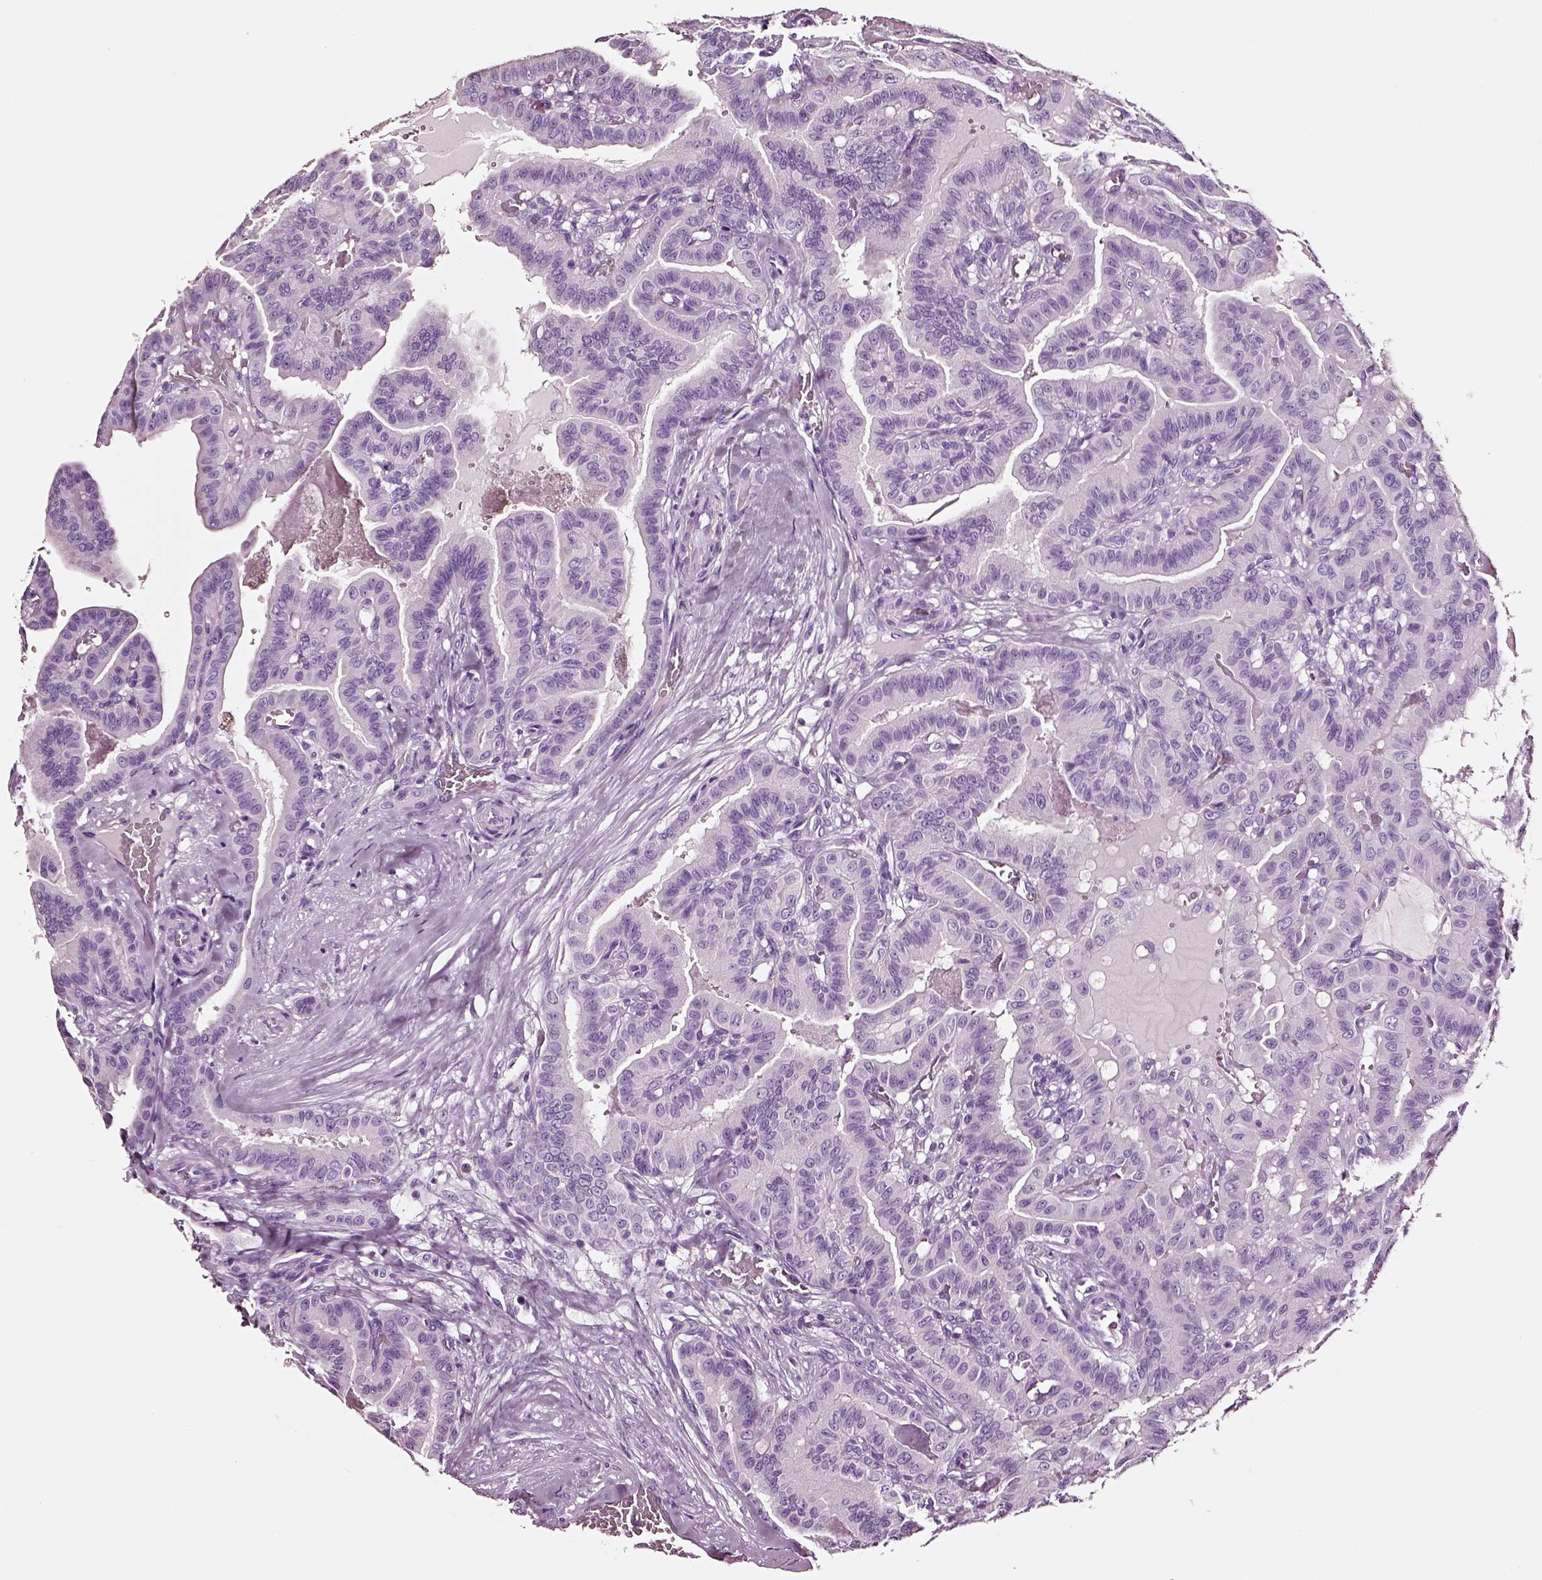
{"staining": {"intensity": "negative", "quantity": "none", "location": "none"}, "tissue": "thyroid cancer", "cell_type": "Tumor cells", "image_type": "cancer", "snomed": [{"axis": "morphology", "description": "Papillary adenocarcinoma, NOS"}, {"axis": "topography", "description": "Thyroid gland"}], "caption": "A photomicrograph of human thyroid cancer (papillary adenocarcinoma) is negative for staining in tumor cells.", "gene": "DPEP1", "patient": {"sex": "male", "age": 87}}